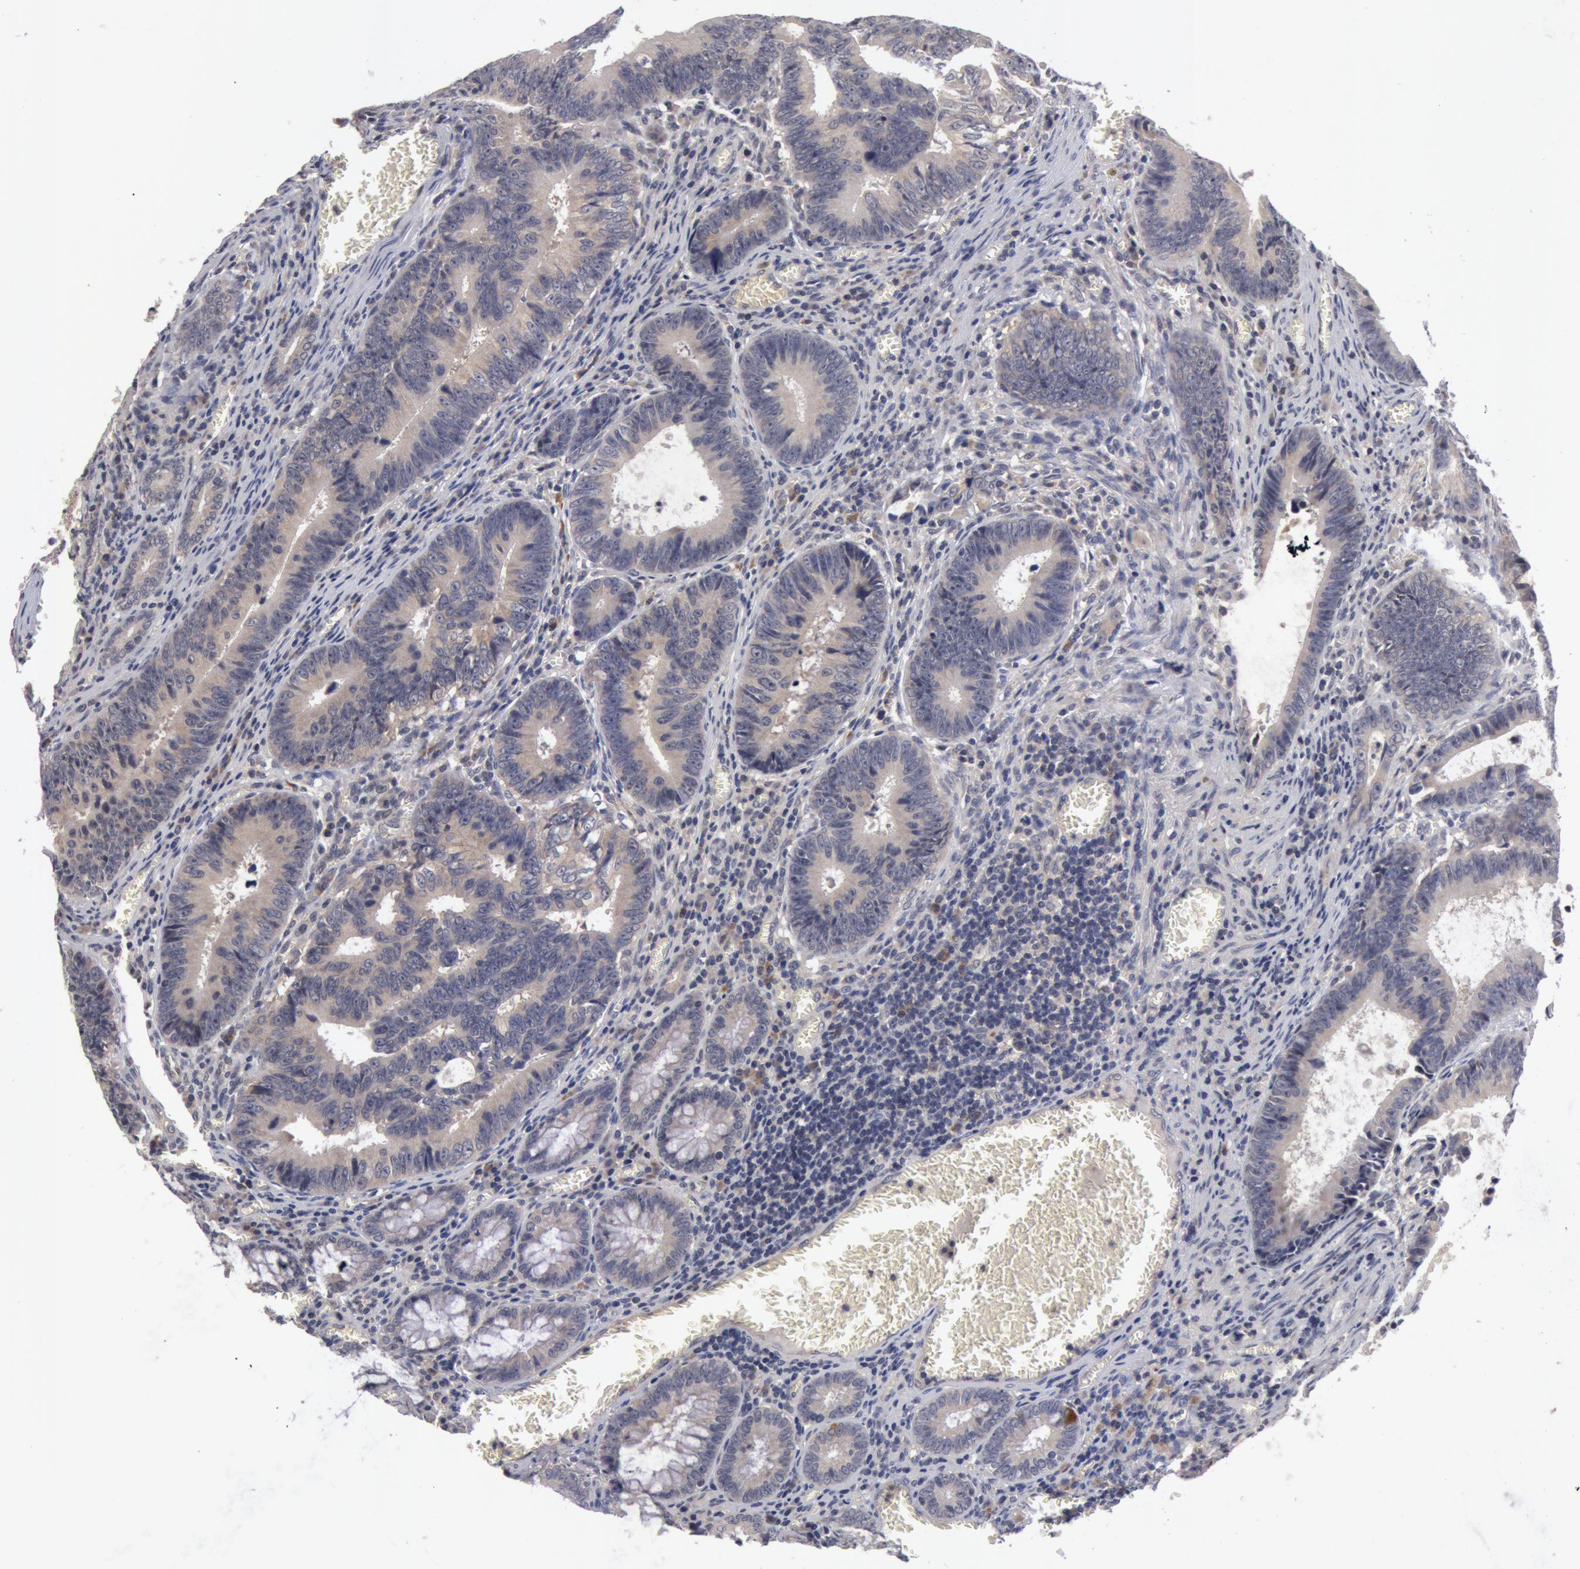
{"staining": {"intensity": "weak", "quantity": ">75%", "location": "cytoplasmic/membranous"}, "tissue": "colorectal cancer", "cell_type": "Tumor cells", "image_type": "cancer", "snomed": [{"axis": "morphology", "description": "Adenocarcinoma, NOS"}, {"axis": "topography", "description": "Rectum"}], "caption": "The micrograph demonstrates staining of adenocarcinoma (colorectal), revealing weak cytoplasmic/membranous protein positivity (brown color) within tumor cells. The staining was performed using DAB, with brown indicating positive protein expression. Nuclei are stained blue with hematoxylin.", "gene": "BCHE", "patient": {"sex": "female", "age": 98}}